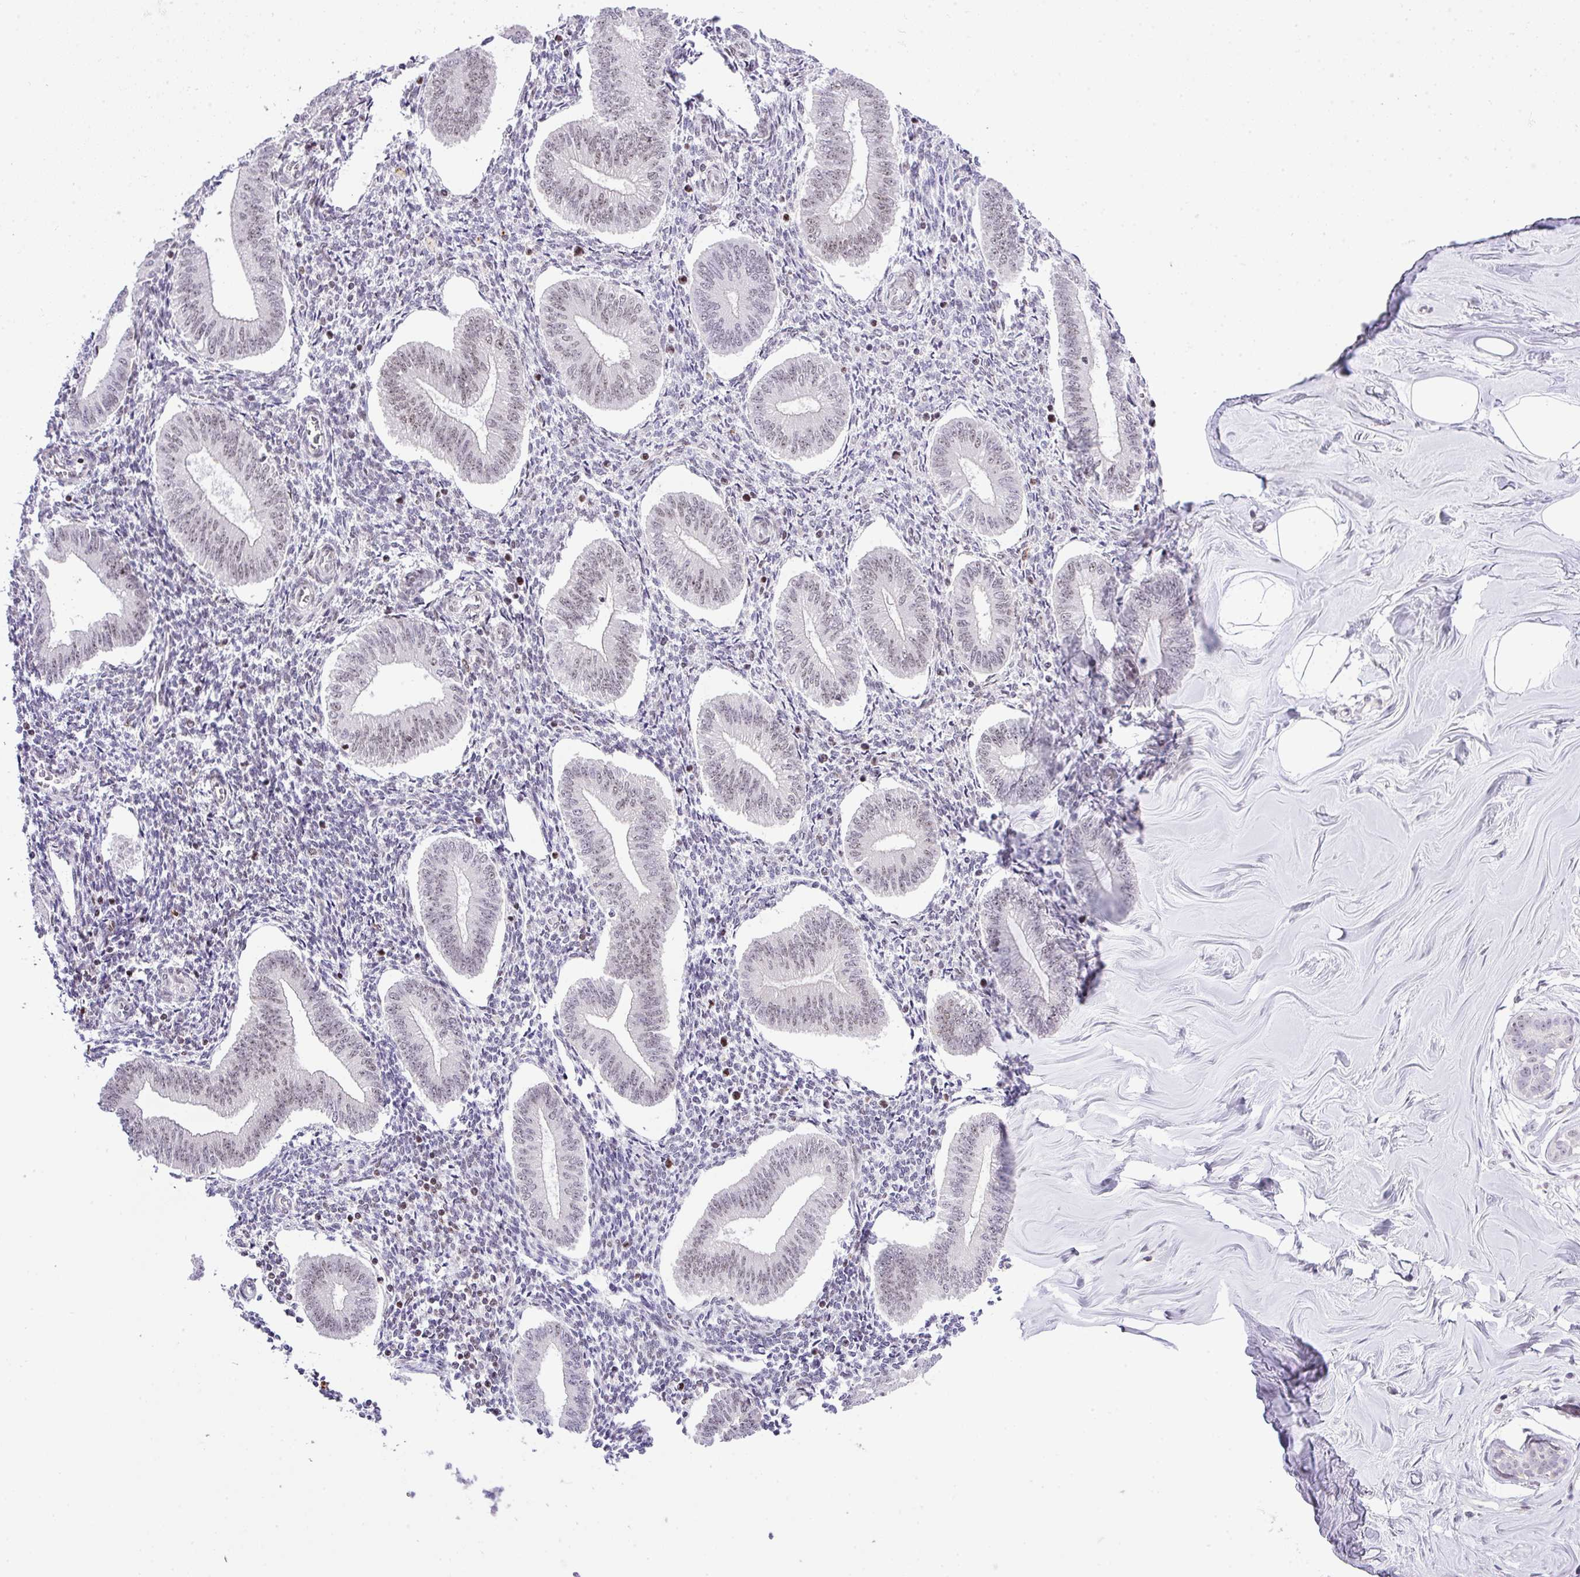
{"staining": {"intensity": "negative", "quantity": "none", "location": "none"}, "tissue": "endometrium", "cell_type": "Cells in endometrial stroma", "image_type": "normal", "snomed": [{"axis": "morphology", "description": "Normal tissue, NOS"}, {"axis": "topography", "description": "Endometrium"}], "caption": "Histopathology image shows no protein expression in cells in endometrial stroma of benign endometrium. (DAB immunohistochemistry with hematoxylin counter stain).", "gene": "CCDC137", "patient": {"sex": "female", "age": 34}}